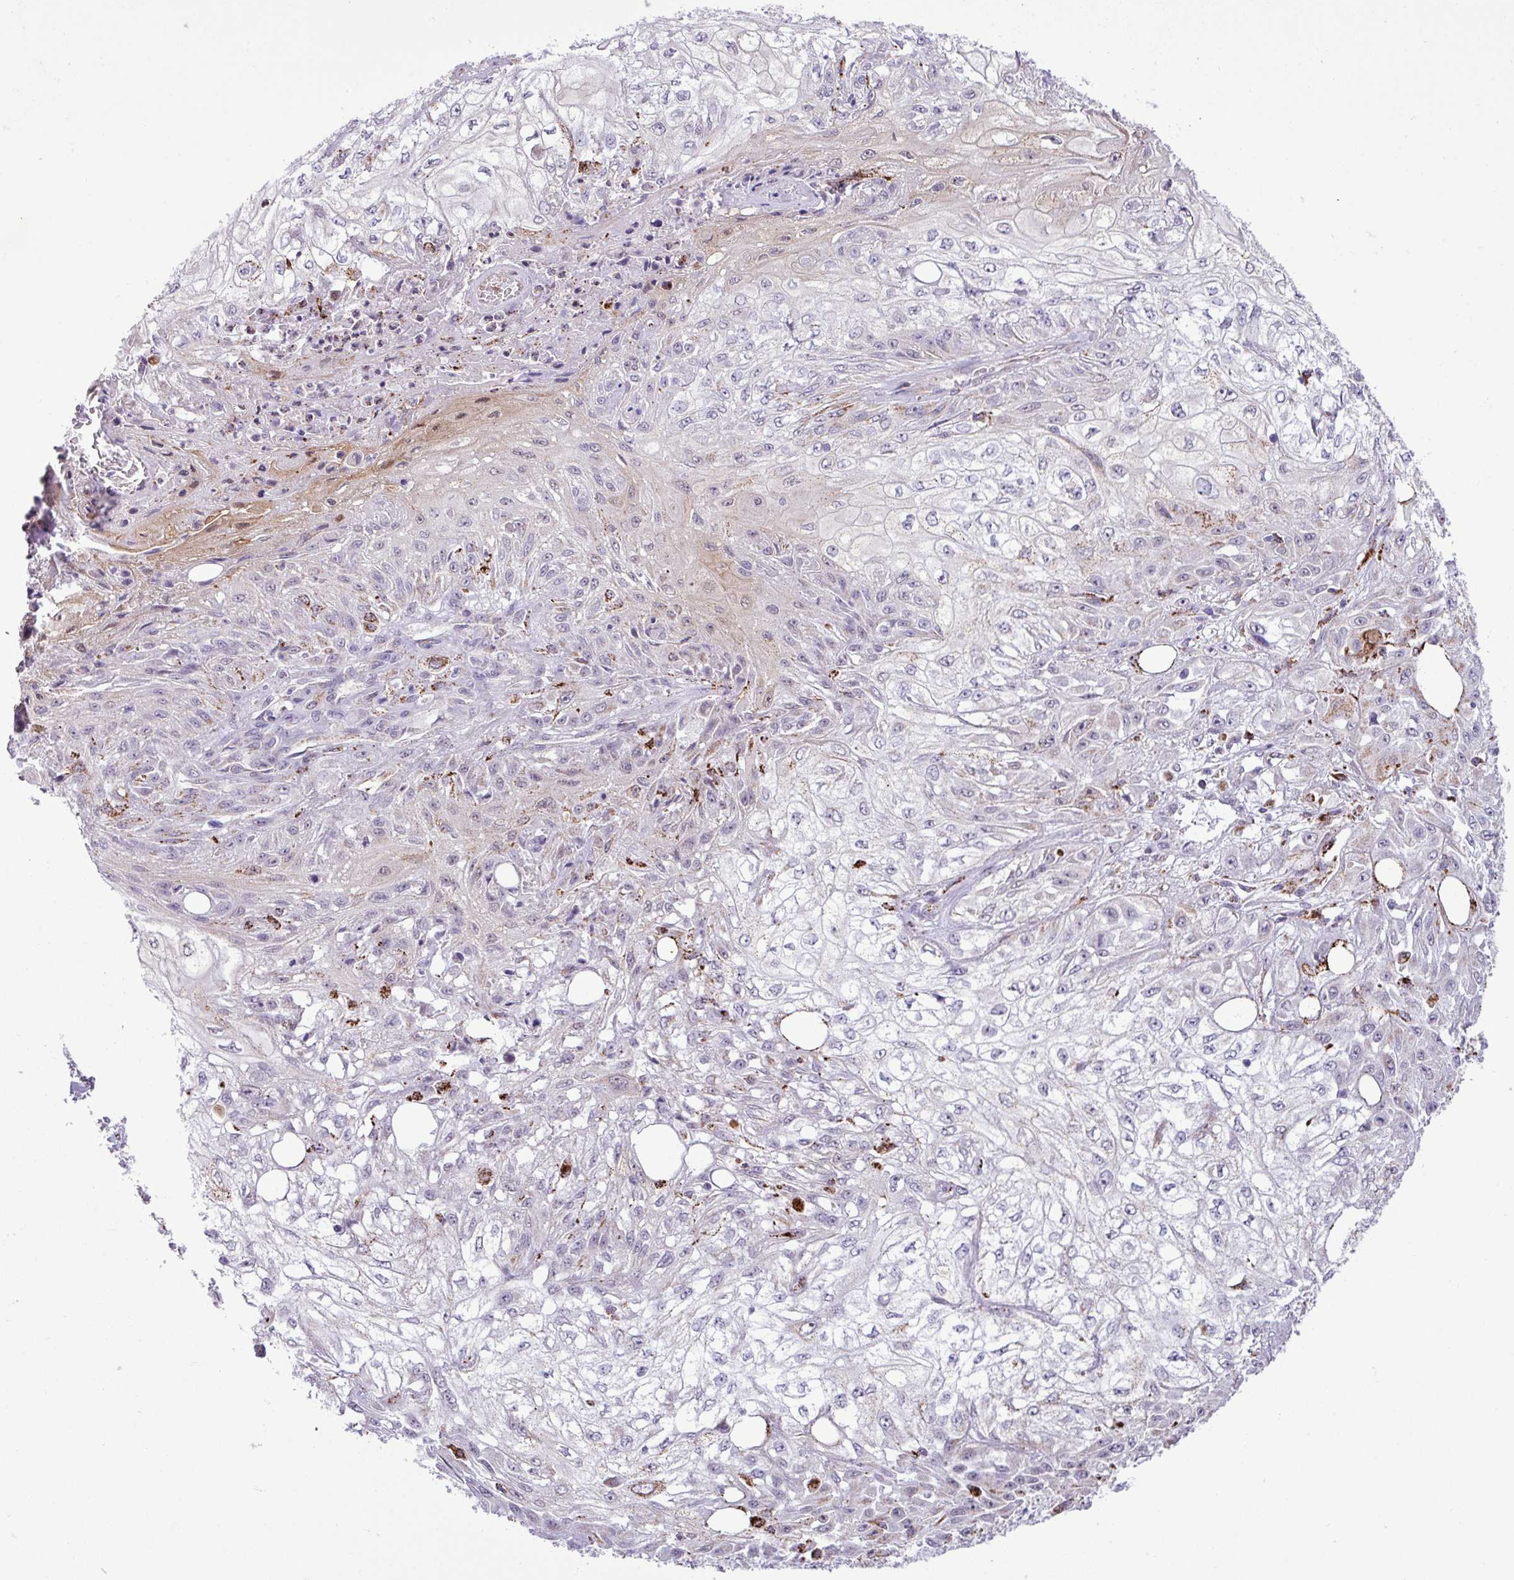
{"staining": {"intensity": "moderate", "quantity": "<25%", "location": "cytoplasmic/membranous"}, "tissue": "skin cancer", "cell_type": "Tumor cells", "image_type": "cancer", "snomed": [{"axis": "morphology", "description": "Squamous cell carcinoma, NOS"}, {"axis": "morphology", "description": "Squamous cell carcinoma, metastatic, NOS"}, {"axis": "topography", "description": "Skin"}, {"axis": "topography", "description": "Lymph node"}], "caption": "Skin cancer was stained to show a protein in brown. There is low levels of moderate cytoplasmic/membranous expression in about <25% of tumor cells. (DAB IHC with brightfield microscopy, high magnification).", "gene": "SGPP1", "patient": {"sex": "male", "age": 75}}